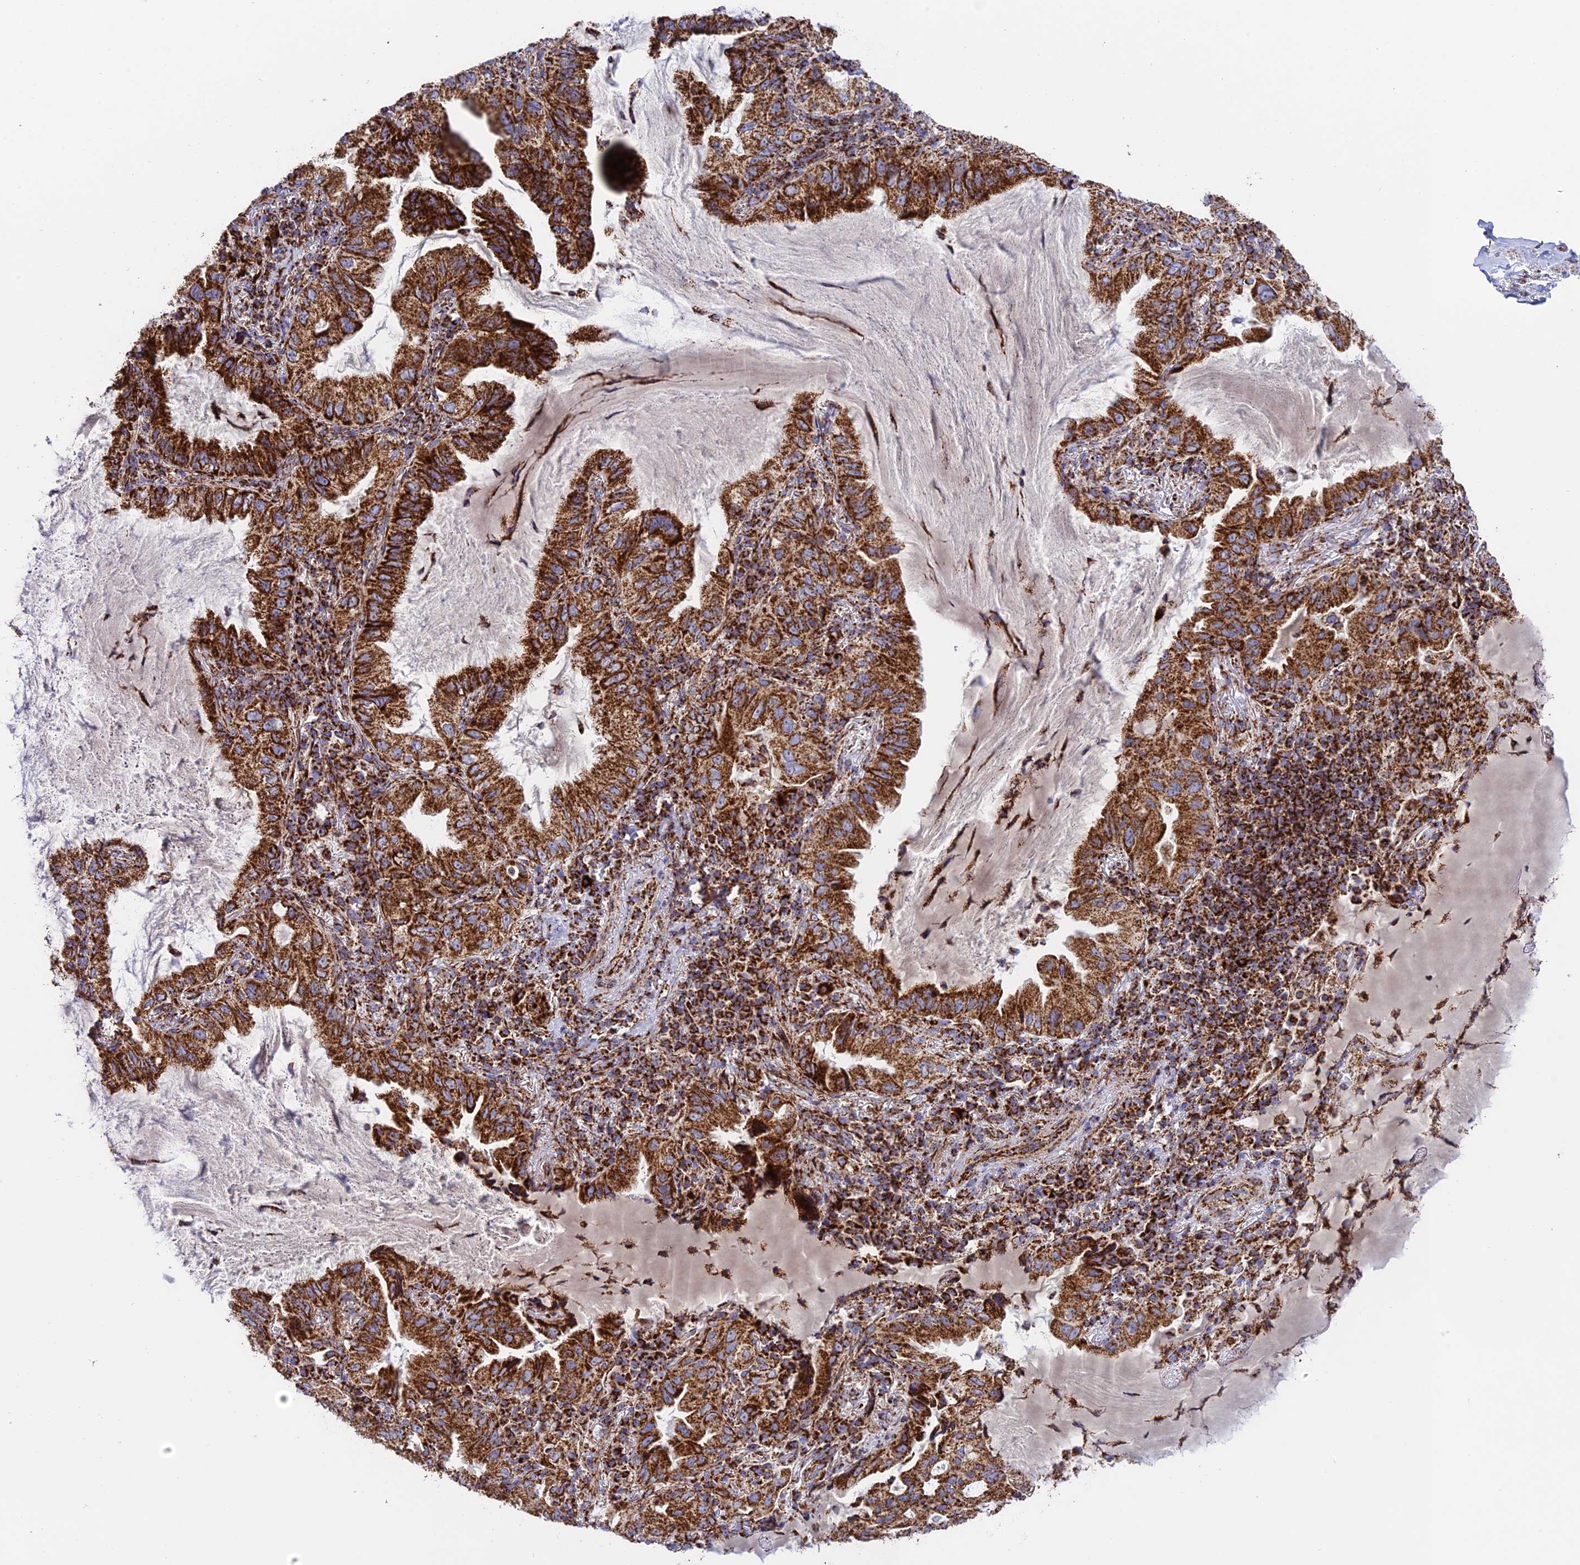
{"staining": {"intensity": "strong", "quantity": ">75%", "location": "cytoplasmic/membranous"}, "tissue": "lung cancer", "cell_type": "Tumor cells", "image_type": "cancer", "snomed": [{"axis": "morphology", "description": "Adenocarcinoma, NOS"}, {"axis": "topography", "description": "Lung"}], "caption": "The micrograph displays staining of adenocarcinoma (lung), revealing strong cytoplasmic/membranous protein expression (brown color) within tumor cells.", "gene": "CHCHD3", "patient": {"sex": "female", "age": 69}}